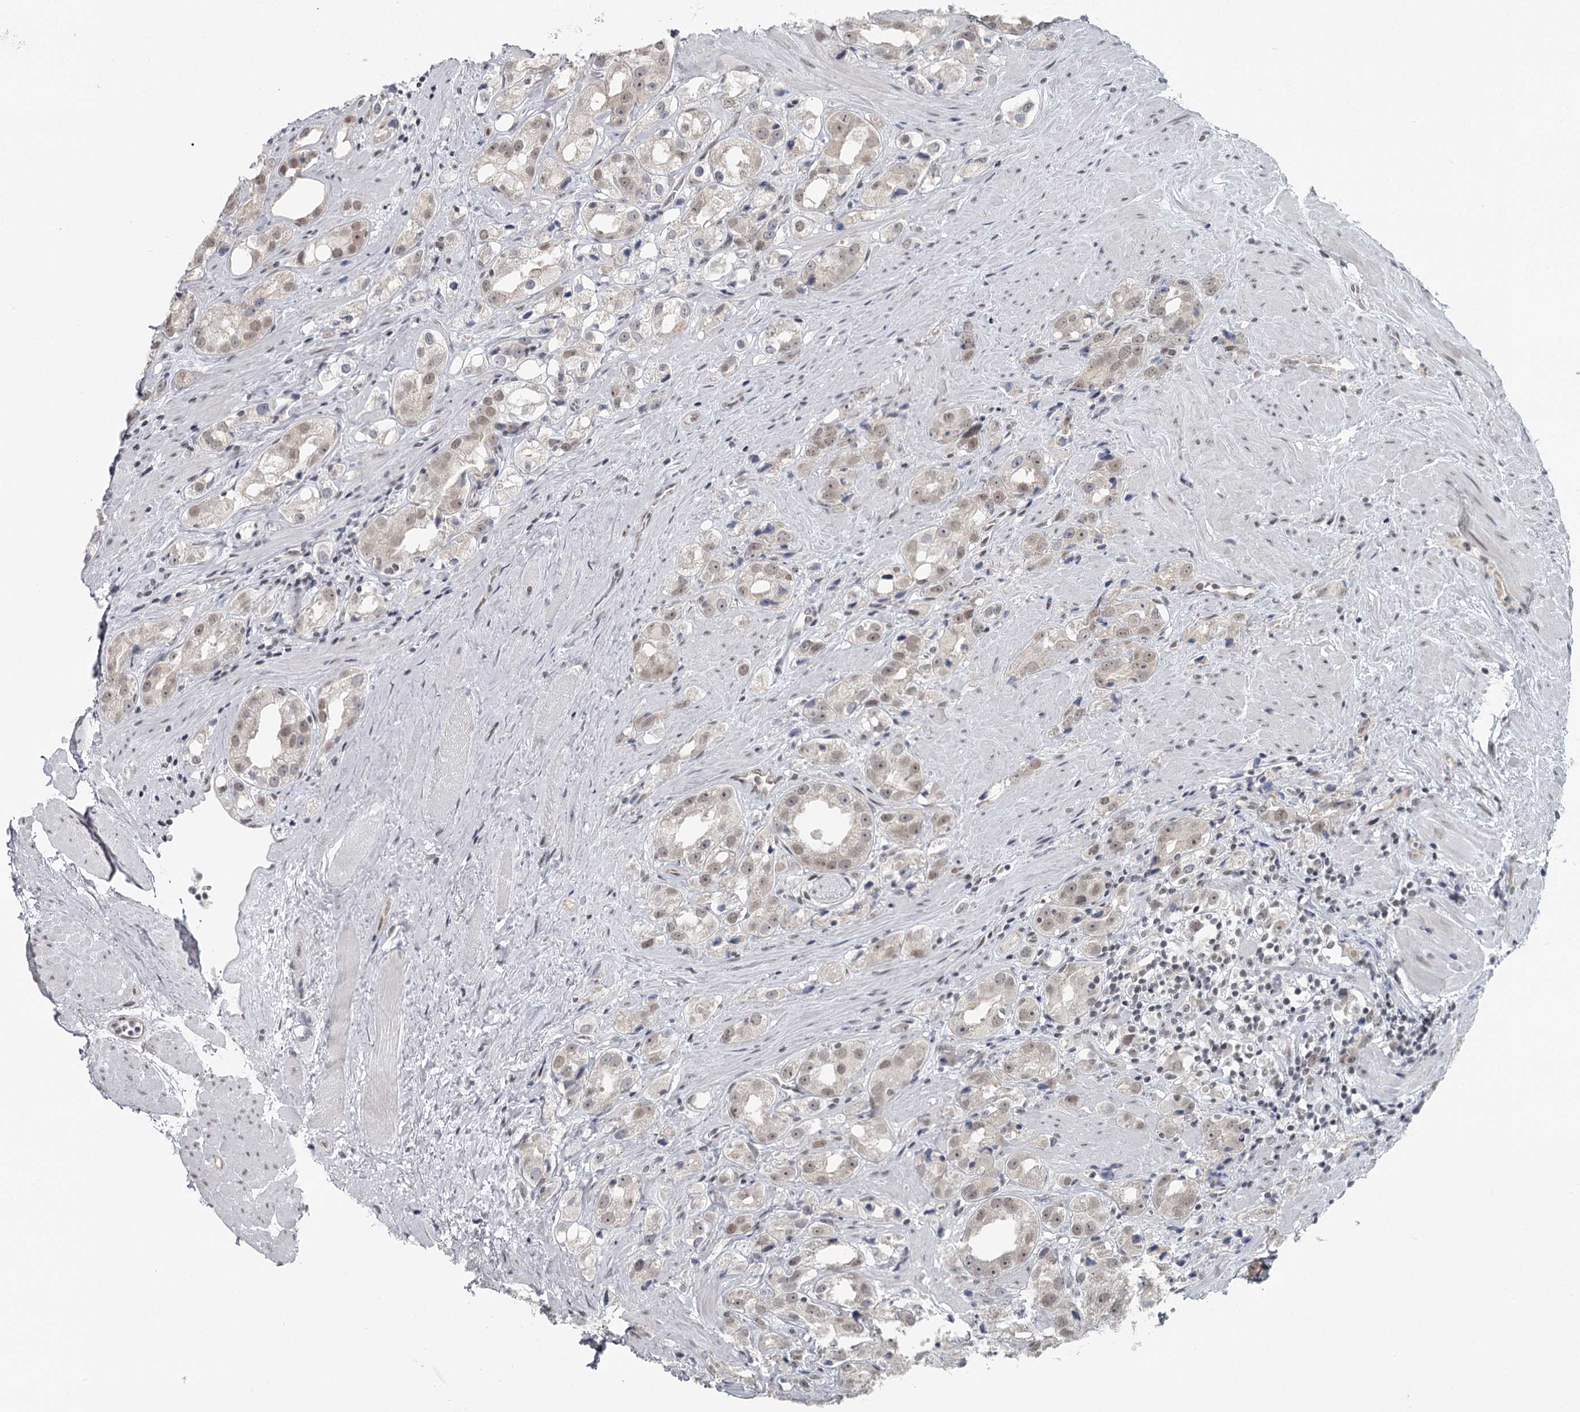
{"staining": {"intensity": "weak", "quantity": ">75%", "location": "nuclear"}, "tissue": "prostate cancer", "cell_type": "Tumor cells", "image_type": "cancer", "snomed": [{"axis": "morphology", "description": "Adenocarcinoma, NOS"}, {"axis": "topography", "description": "Prostate"}], "caption": "A brown stain highlights weak nuclear expression of a protein in prostate cancer (adenocarcinoma) tumor cells. Using DAB (brown) and hematoxylin (blue) stains, captured at high magnification using brightfield microscopy.", "gene": "FAM13C", "patient": {"sex": "male", "age": 79}}